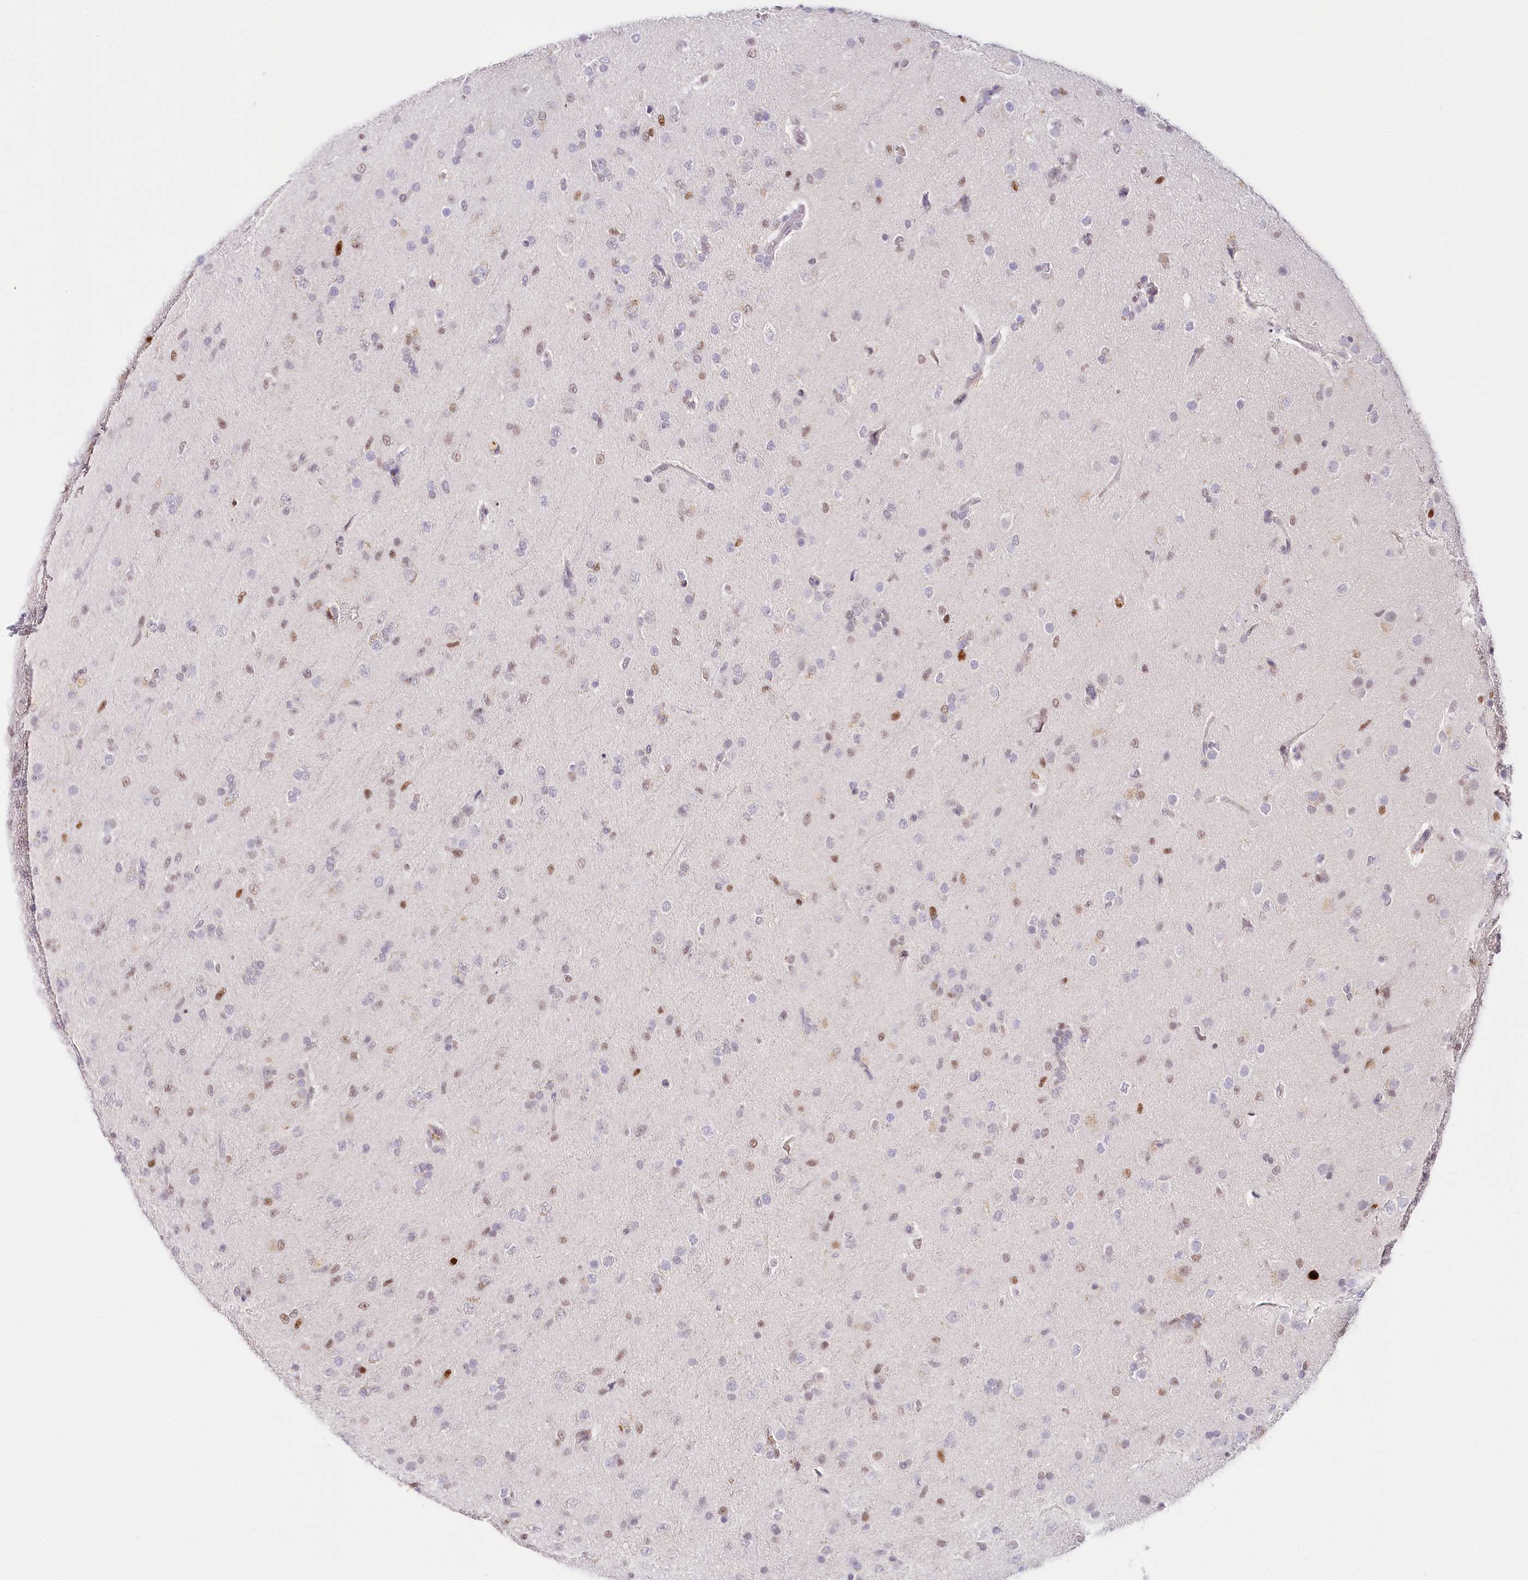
{"staining": {"intensity": "weak", "quantity": "25%-75%", "location": "nuclear"}, "tissue": "glioma", "cell_type": "Tumor cells", "image_type": "cancer", "snomed": [{"axis": "morphology", "description": "Glioma, malignant, Low grade"}, {"axis": "topography", "description": "Brain"}], "caption": "This is a photomicrograph of immunohistochemistry (IHC) staining of malignant glioma (low-grade), which shows weak positivity in the nuclear of tumor cells.", "gene": "TP53", "patient": {"sex": "male", "age": 65}}